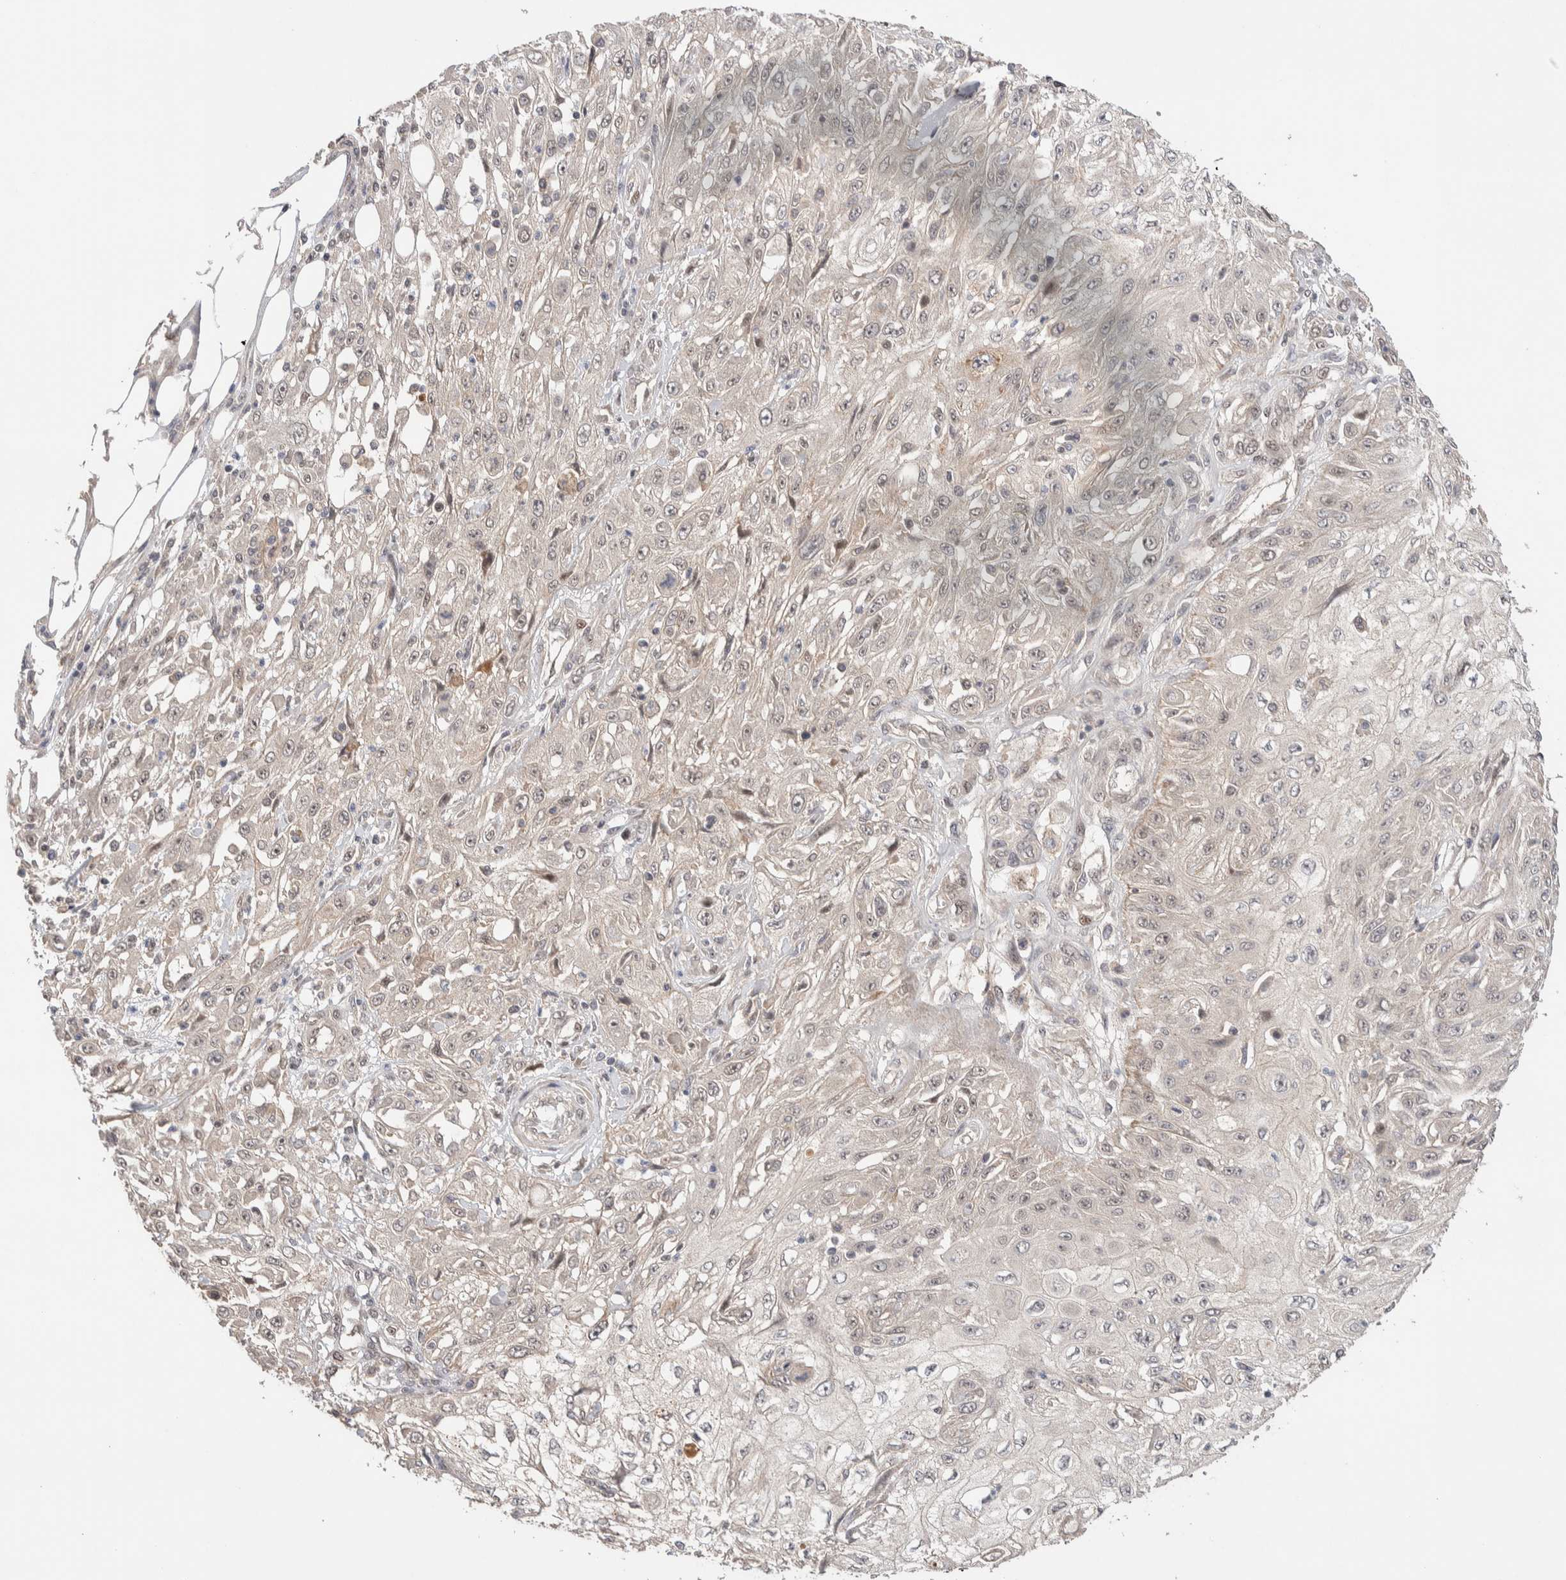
{"staining": {"intensity": "weak", "quantity": "25%-75%", "location": "nuclear"}, "tissue": "skin cancer", "cell_type": "Tumor cells", "image_type": "cancer", "snomed": [{"axis": "morphology", "description": "Squamous cell carcinoma, NOS"}, {"axis": "morphology", "description": "Squamous cell carcinoma, metastatic, NOS"}, {"axis": "topography", "description": "Skin"}, {"axis": "topography", "description": "Lymph node"}], "caption": "A photomicrograph of skin cancer (metastatic squamous cell carcinoma) stained for a protein shows weak nuclear brown staining in tumor cells.", "gene": "PRDM15", "patient": {"sex": "male", "age": 75}}